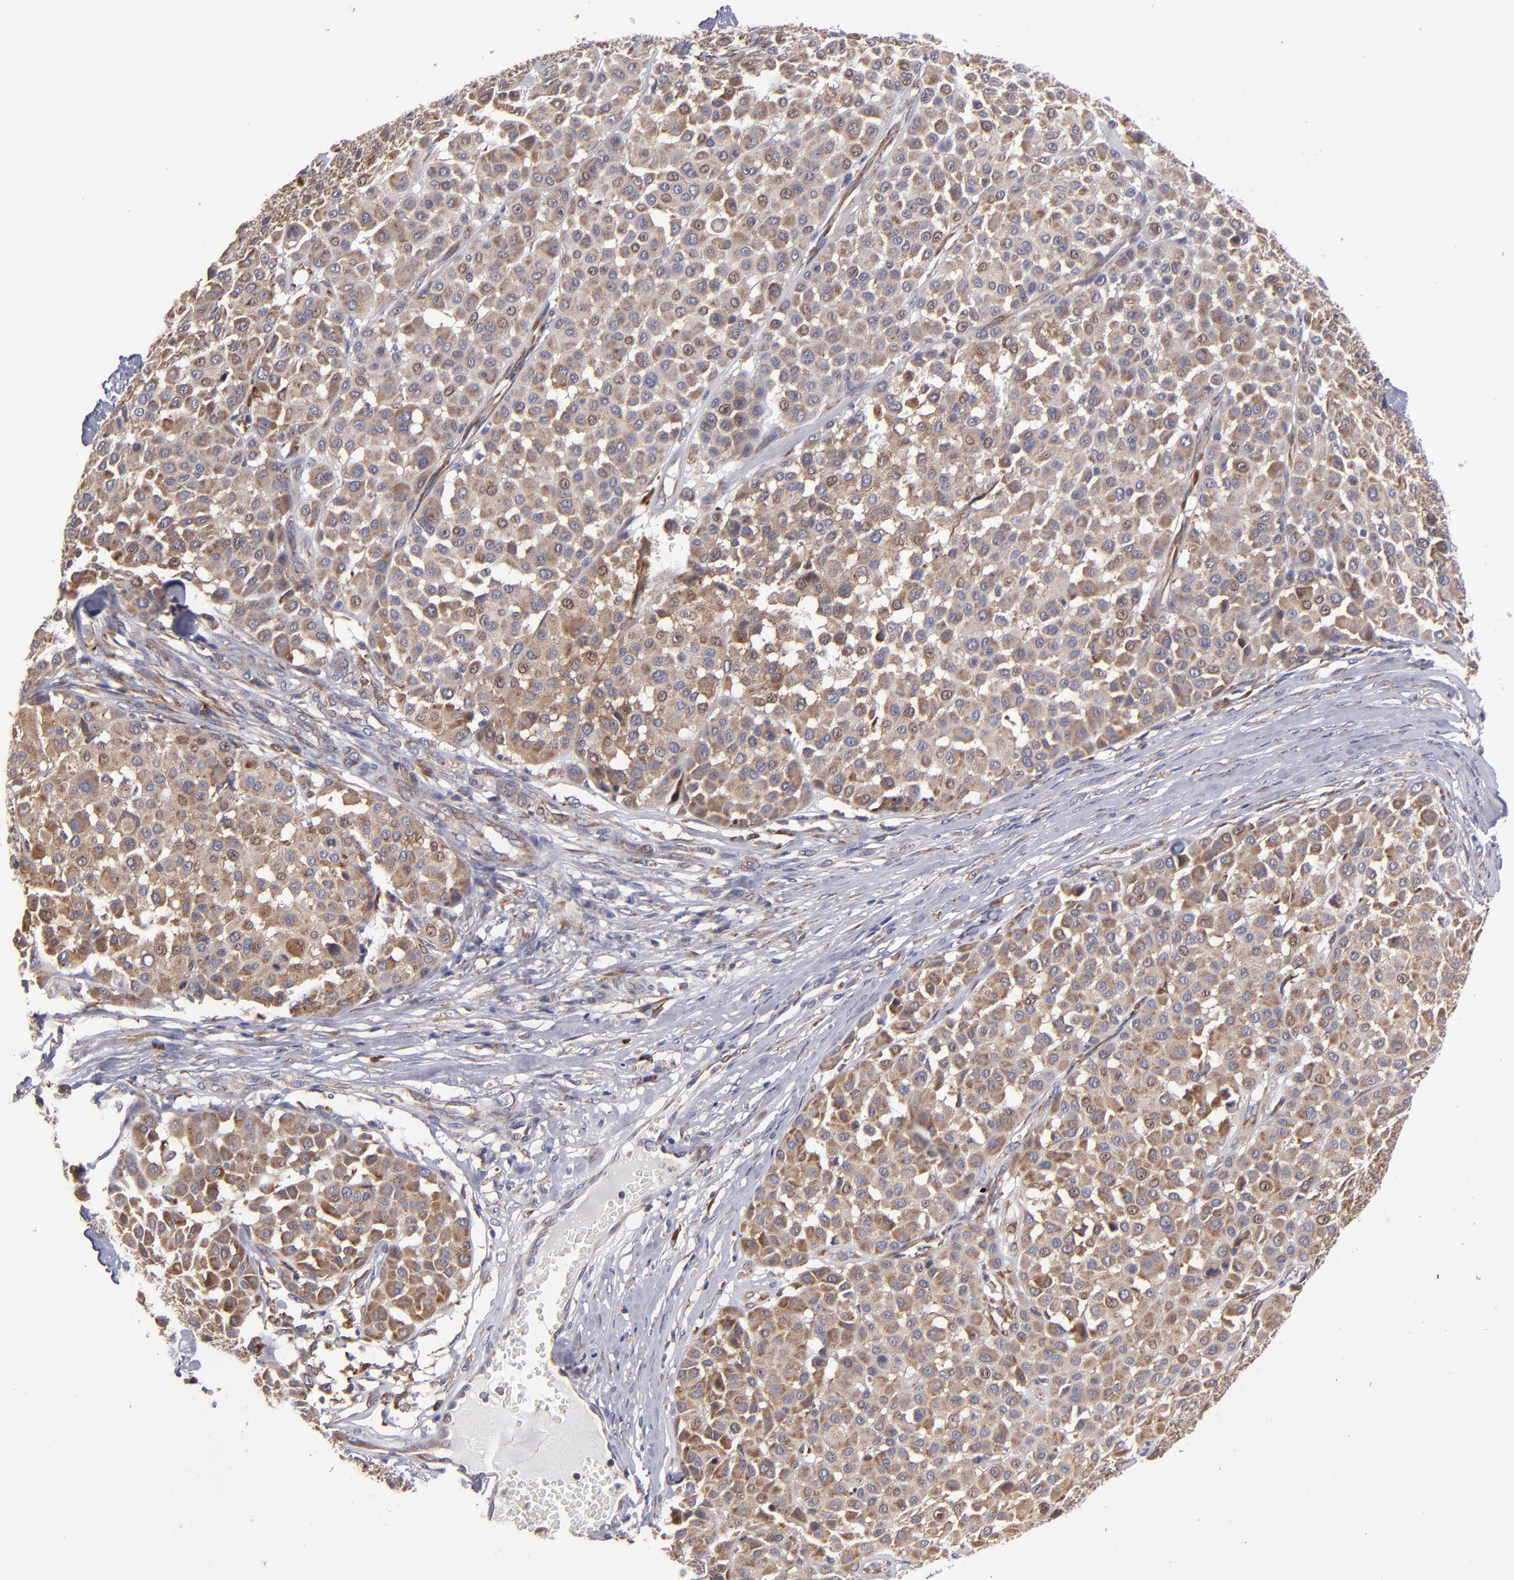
{"staining": {"intensity": "moderate", "quantity": ">75%", "location": "cytoplasmic/membranous"}, "tissue": "melanoma", "cell_type": "Tumor cells", "image_type": "cancer", "snomed": [{"axis": "morphology", "description": "Malignant melanoma, Metastatic site"}, {"axis": "topography", "description": "Soft tissue"}], "caption": "Tumor cells reveal medium levels of moderate cytoplasmic/membranous positivity in approximately >75% of cells in melanoma.", "gene": "SND1", "patient": {"sex": "male", "age": 41}}